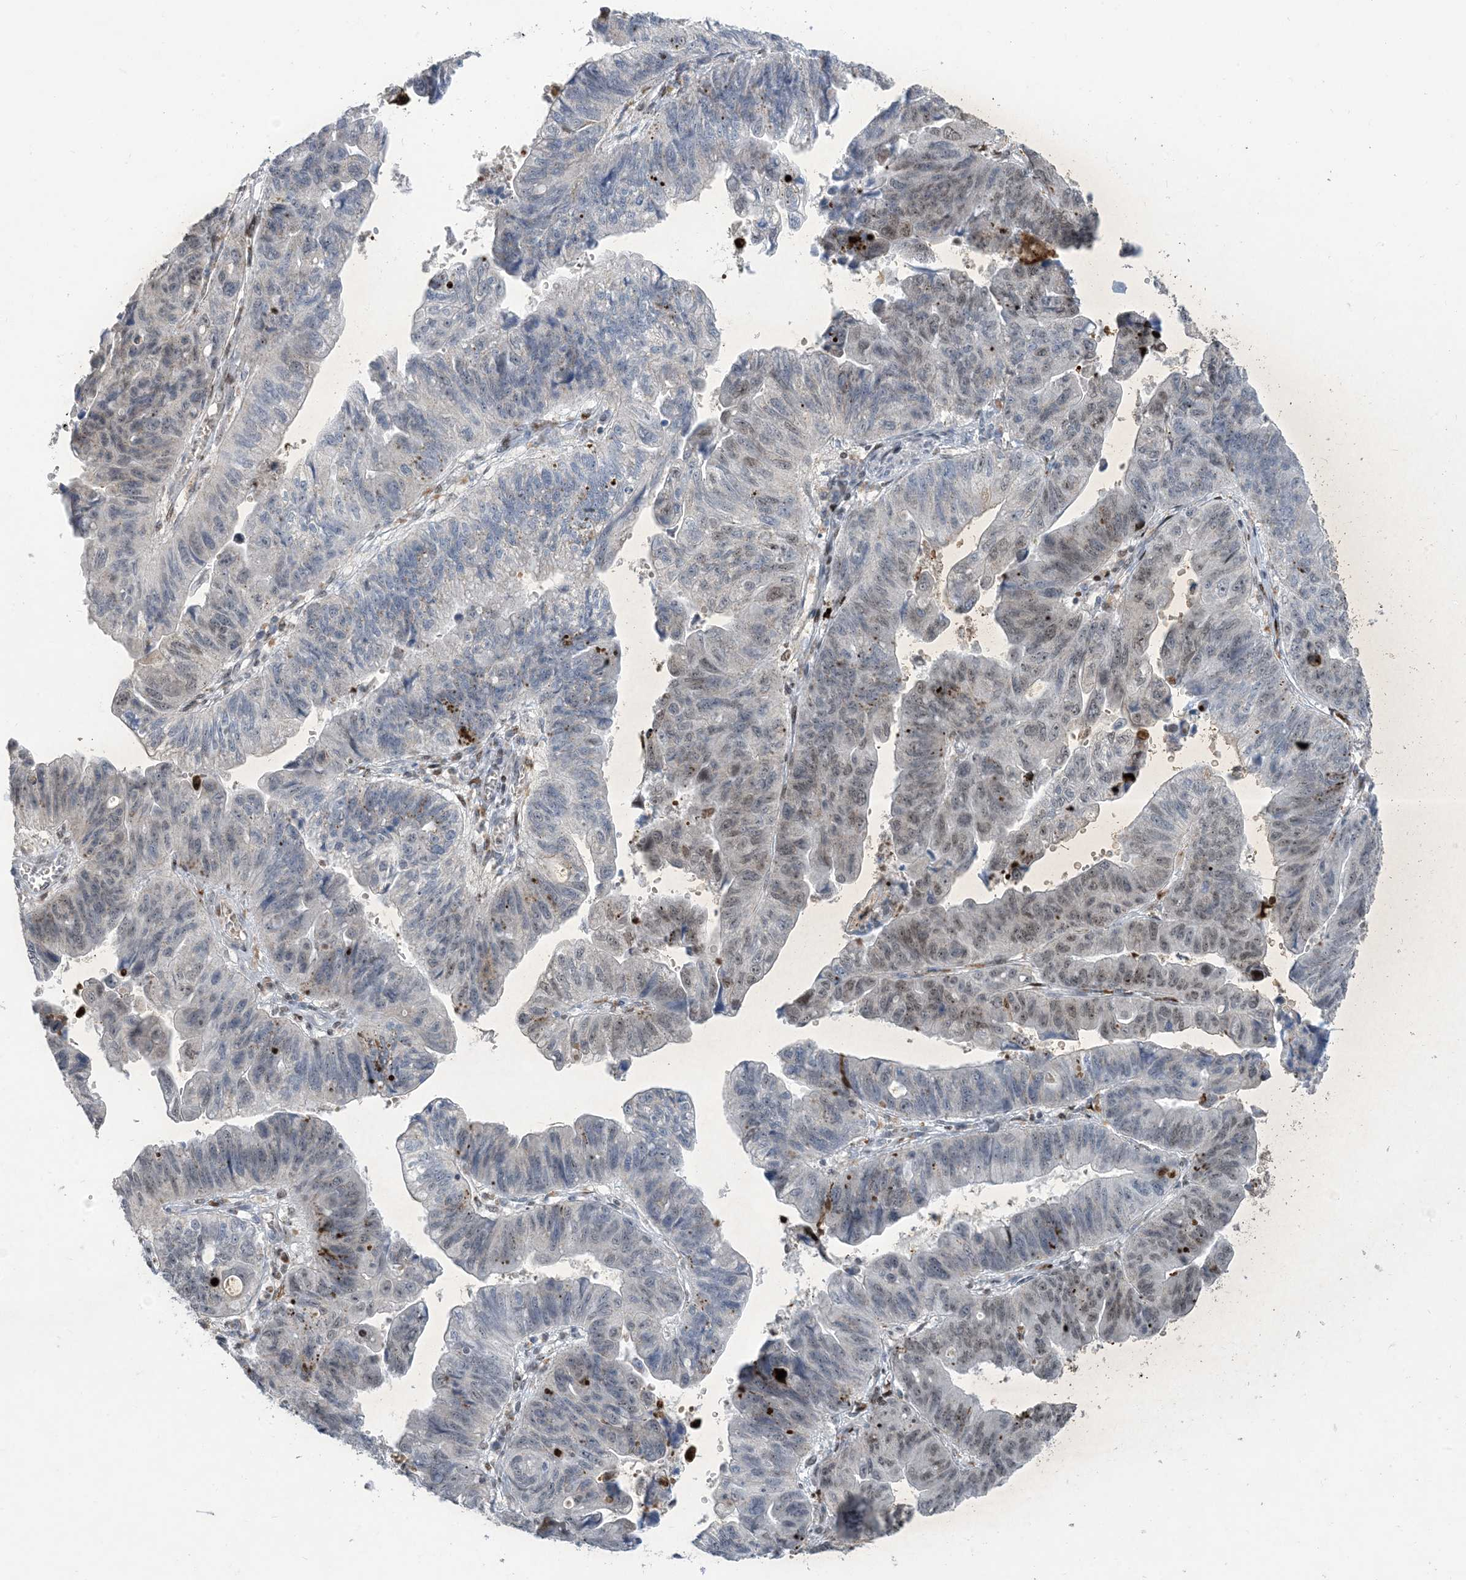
{"staining": {"intensity": "weak", "quantity": "<25%", "location": "nuclear"}, "tissue": "stomach cancer", "cell_type": "Tumor cells", "image_type": "cancer", "snomed": [{"axis": "morphology", "description": "Adenocarcinoma, NOS"}, {"axis": "topography", "description": "Stomach"}], "caption": "High power microscopy micrograph of an IHC image of stomach cancer (adenocarcinoma), revealing no significant expression in tumor cells.", "gene": "SLC25A53", "patient": {"sex": "male", "age": 59}}